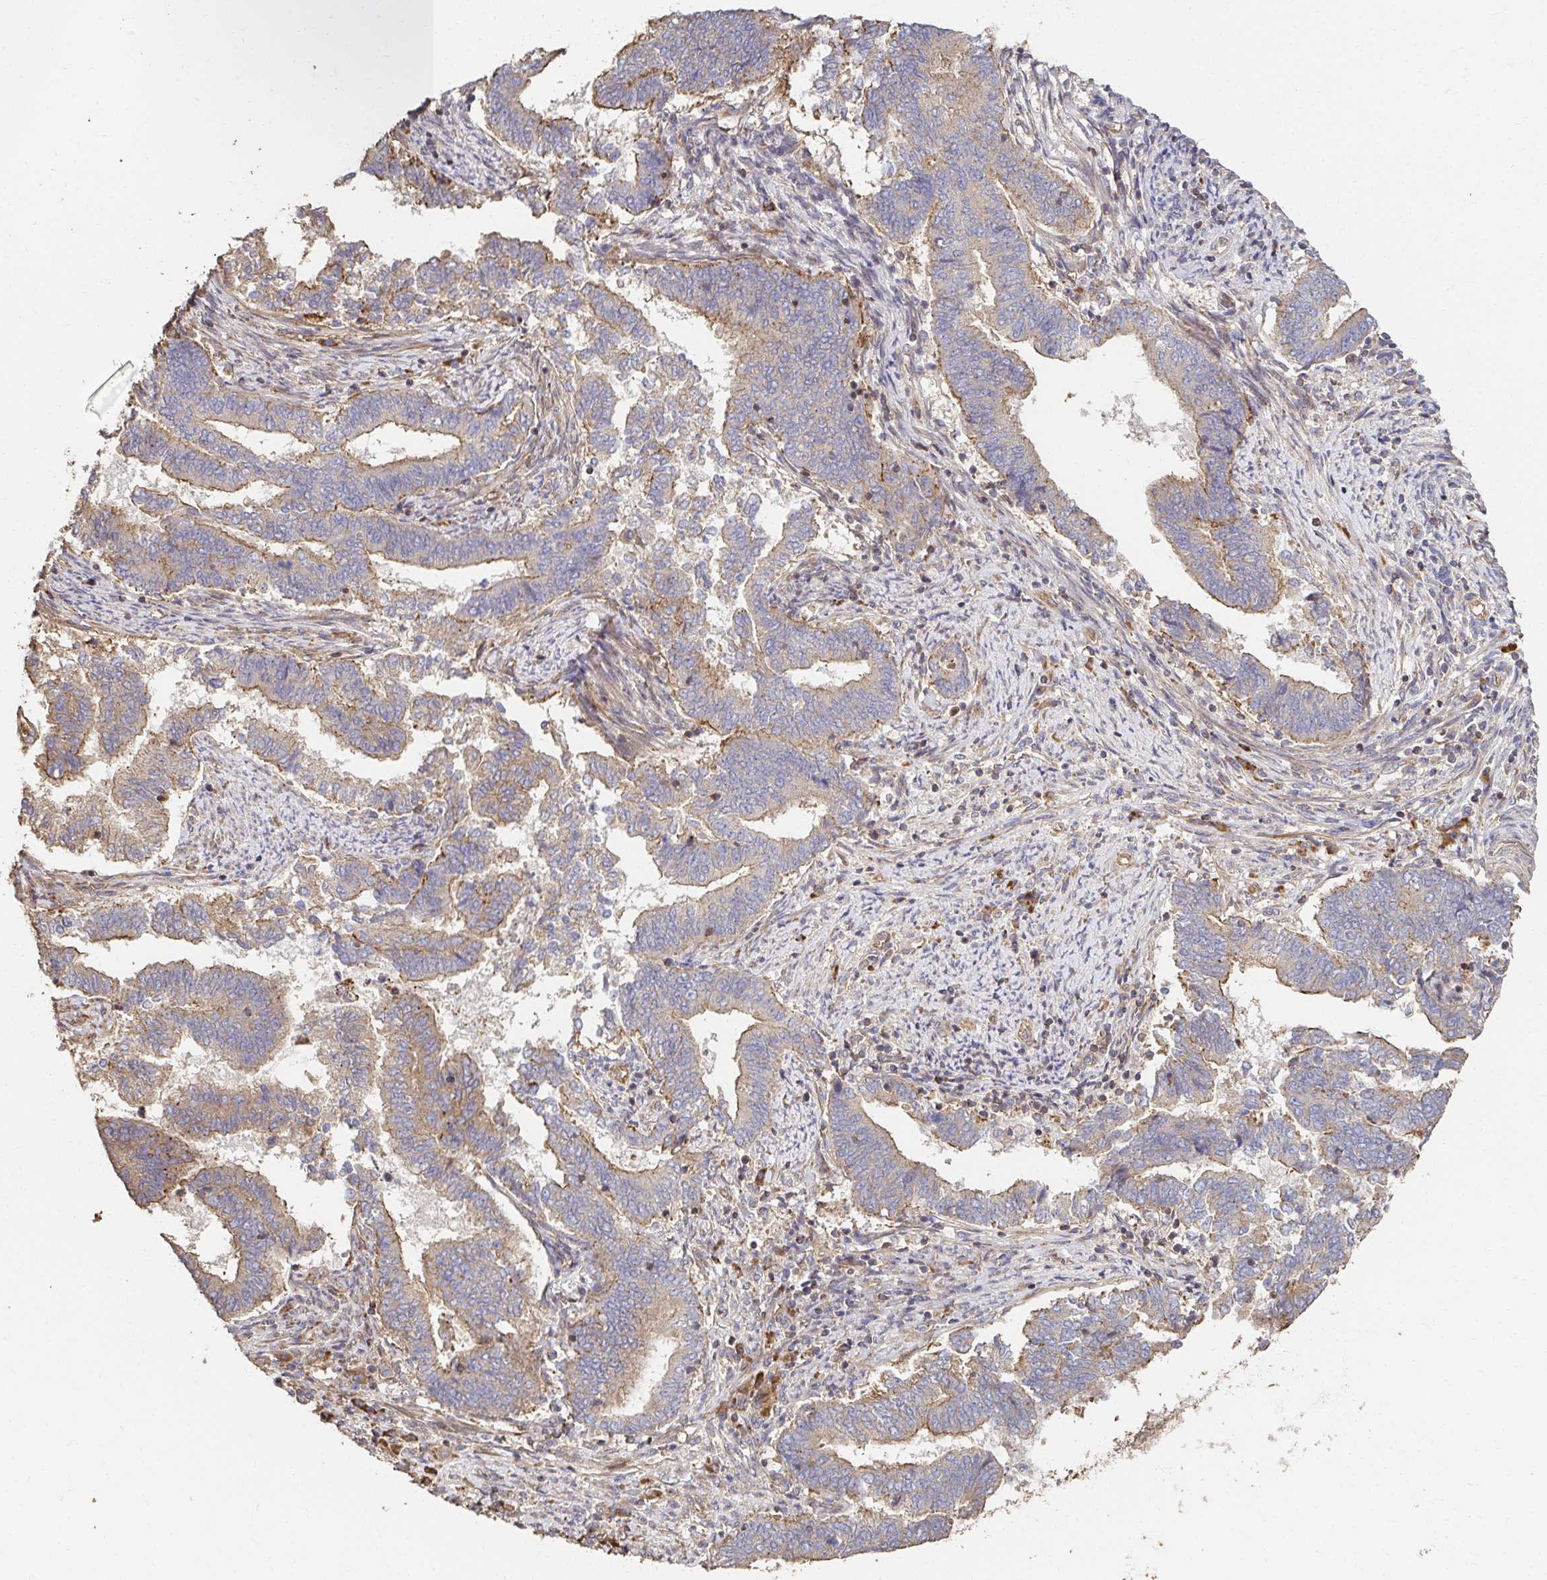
{"staining": {"intensity": "moderate", "quantity": "25%-75%", "location": "cytoplasmic/membranous"}, "tissue": "endometrial cancer", "cell_type": "Tumor cells", "image_type": "cancer", "snomed": [{"axis": "morphology", "description": "Adenocarcinoma, NOS"}, {"axis": "topography", "description": "Endometrium"}], "caption": "Protein staining demonstrates moderate cytoplasmic/membranous expression in about 25%-75% of tumor cells in adenocarcinoma (endometrial). The staining was performed using DAB, with brown indicating positive protein expression. Nuclei are stained blue with hematoxylin.", "gene": "APBB1", "patient": {"sex": "female", "age": 65}}